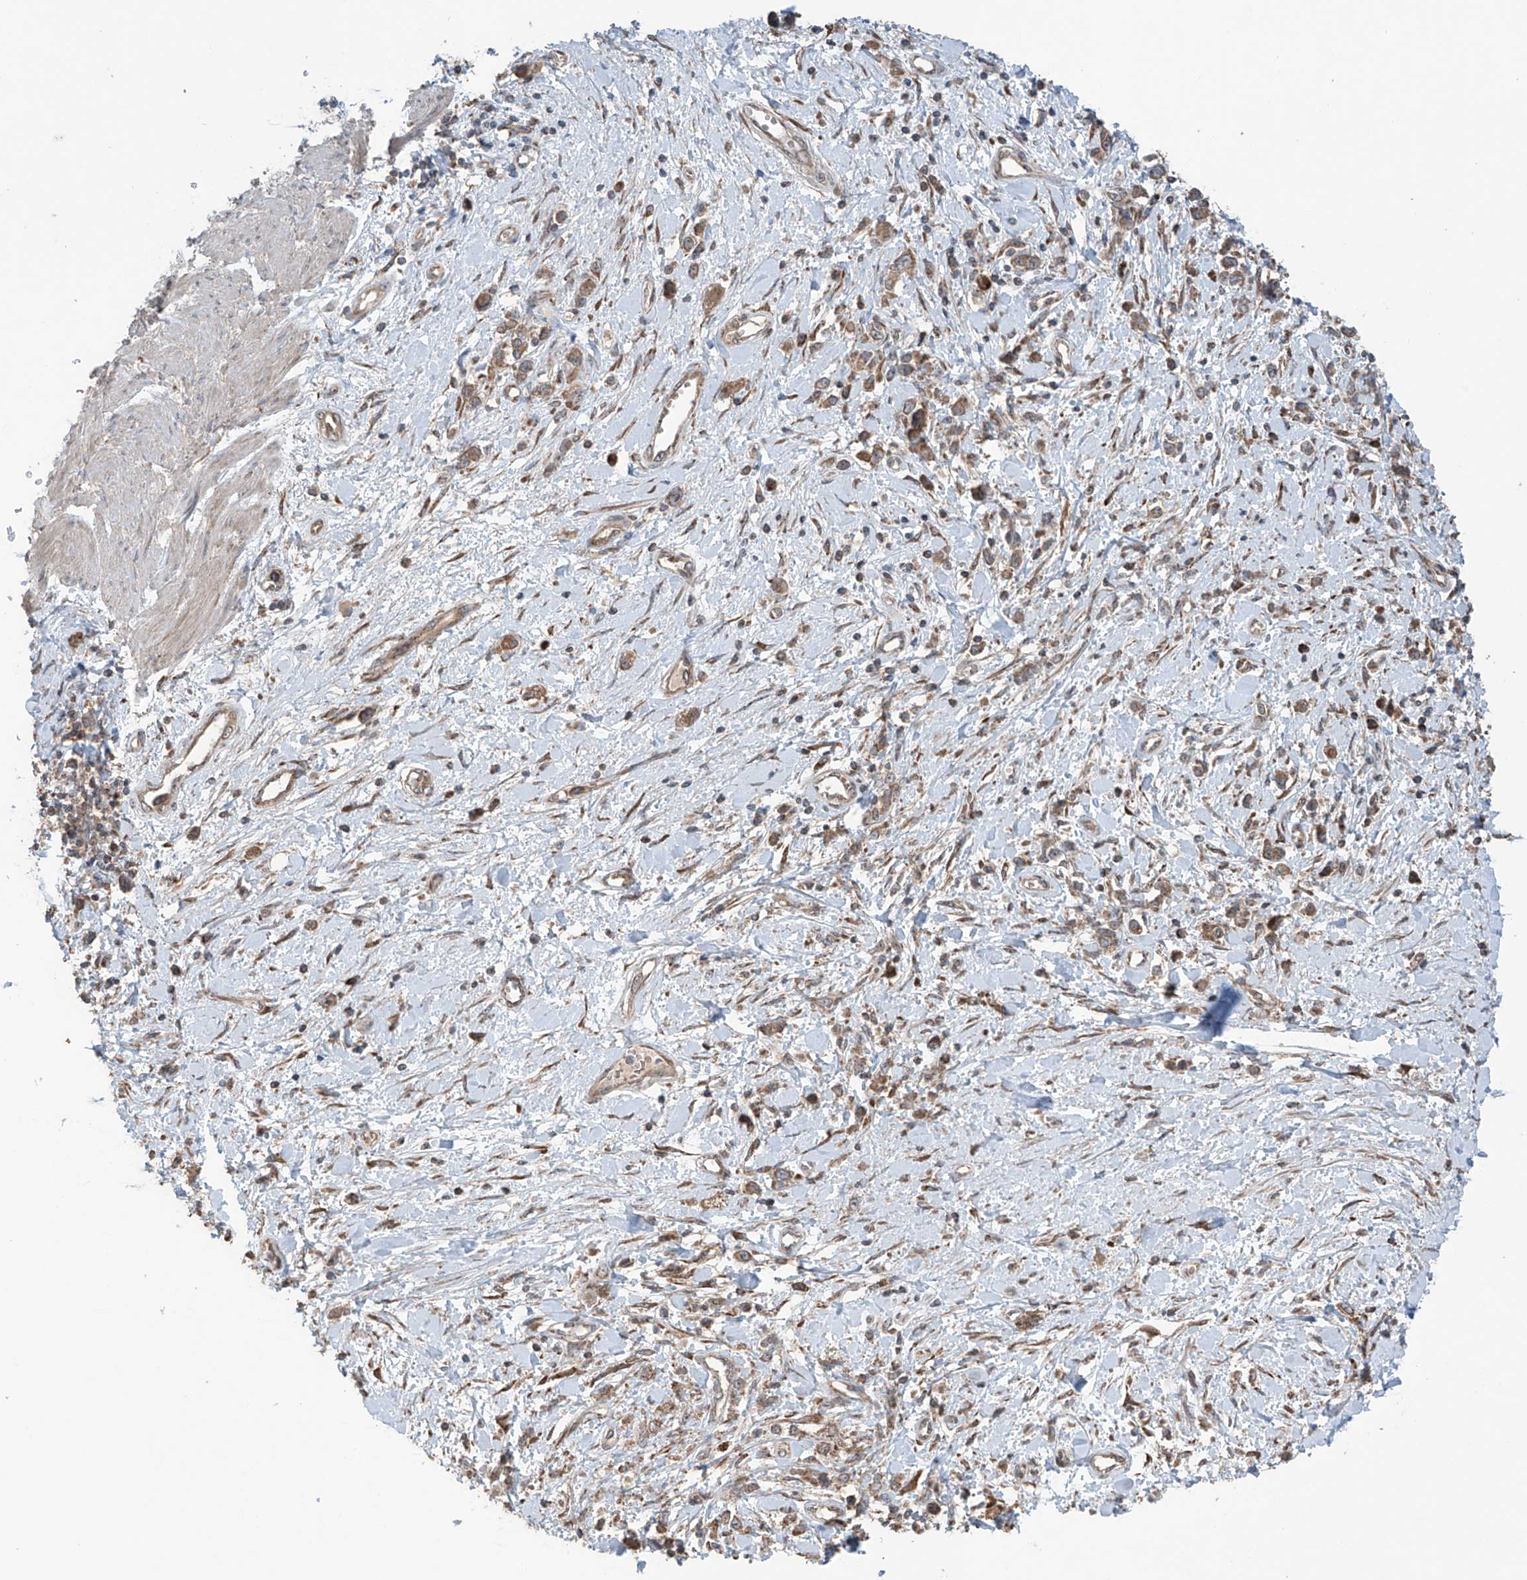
{"staining": {"intensity": "weak", "quantity": ">75%", "location": "cytoplasmic/membranous"}, "tissue": "stomach cancer", "cell_type": "Tumor cells", "image_type": "cancer", "snomed": [{"axis": "morphology", "description": "Adenocarcinoma, NOS"}, {"axis": "topography", "description": "Stomach"}], "caption": "Immunohistochemistry (IHC) (DAB (3,3'-diaminobenzidine)) staining of stomach cancer displays weak cytoplasmic/membranous protein positivity in about >75% of tumor cells.", "gene": "SAMD3", "patient": {"sex": "female", "age": 76}}